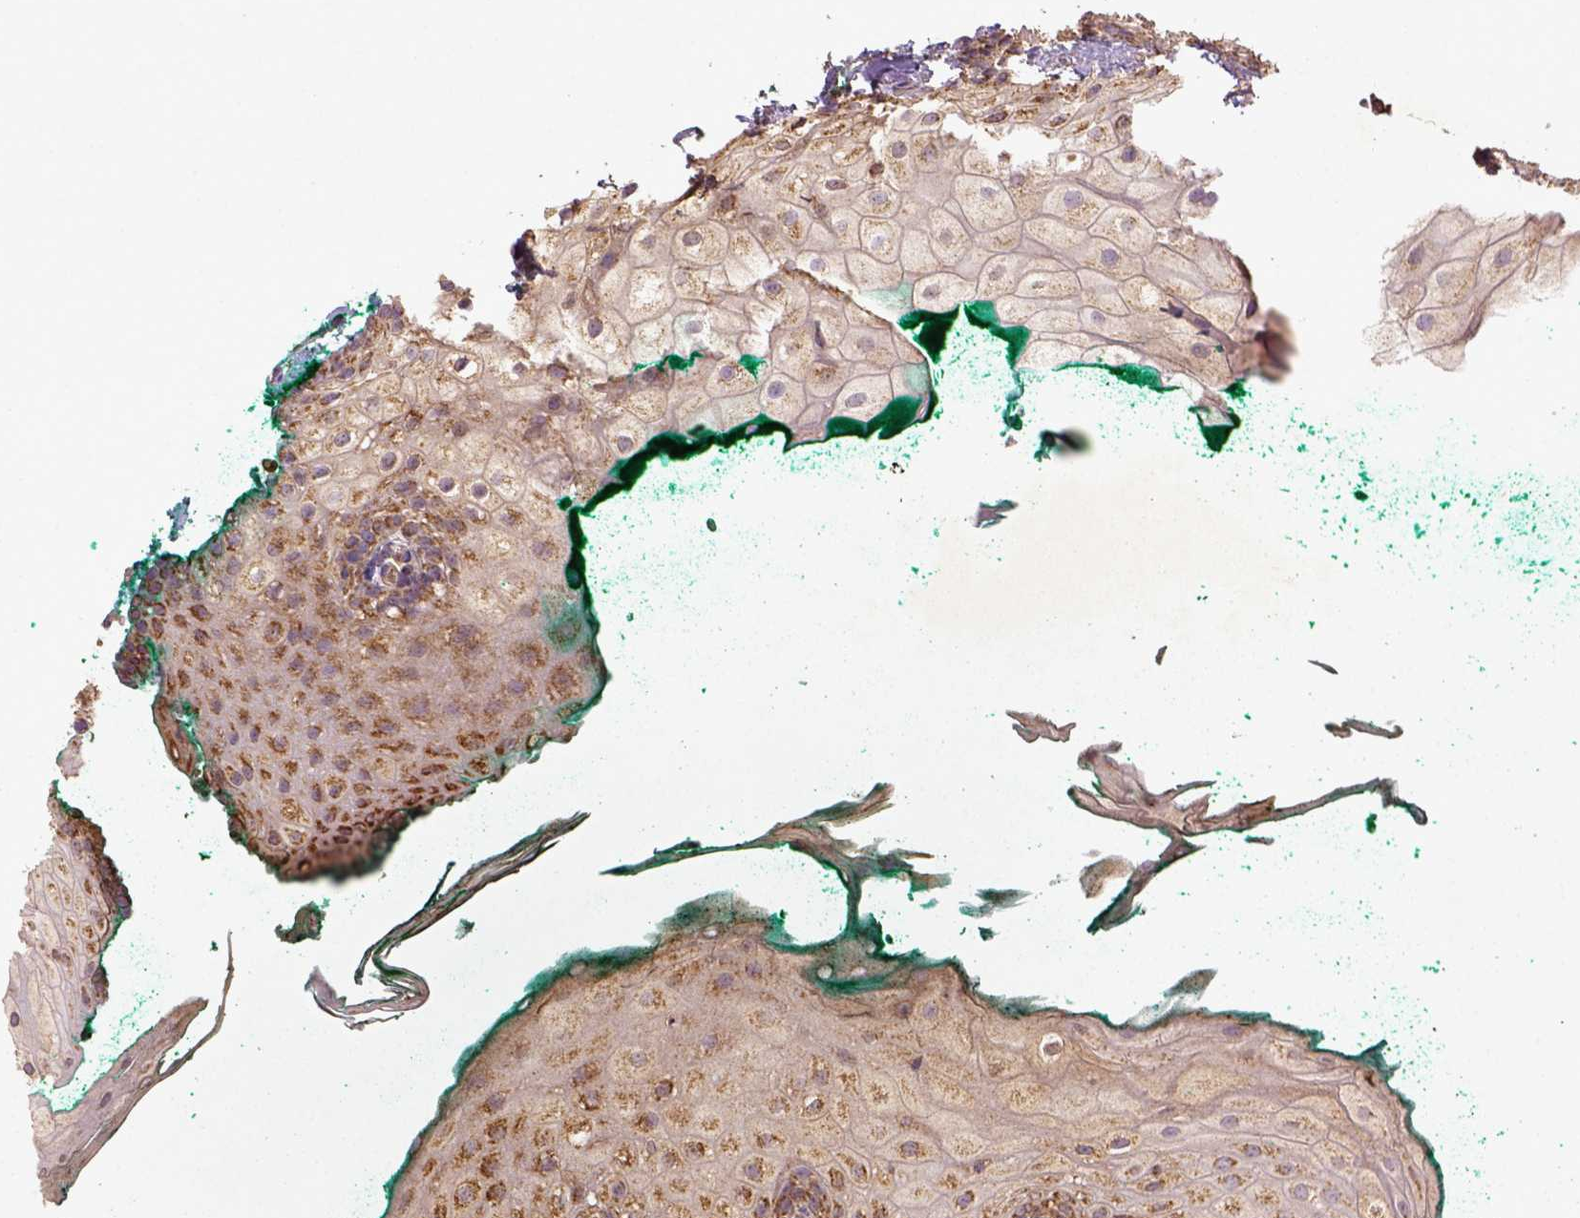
{"staining": {"intensity": "moderate", "quantity": ">75%", "location": "cytoplasmic/membranous"}, "tissue": "oral mucosa", "cell_type": "Squamous epithelial cells", "image_type": "normal", "snomed": [{"axis": "morphology", "description": "Normal tissue, NOS"}, {"axis": "topography", "description": "Oral tissue"}], "caption": "Squamous epithelial cells exhibit medium levels of moderate cytoplasmic/membranous positivity in about >75% of cells in normal oral mucosa.", "gene": "MT", "patient": {"sex": "female", "age": 68}}